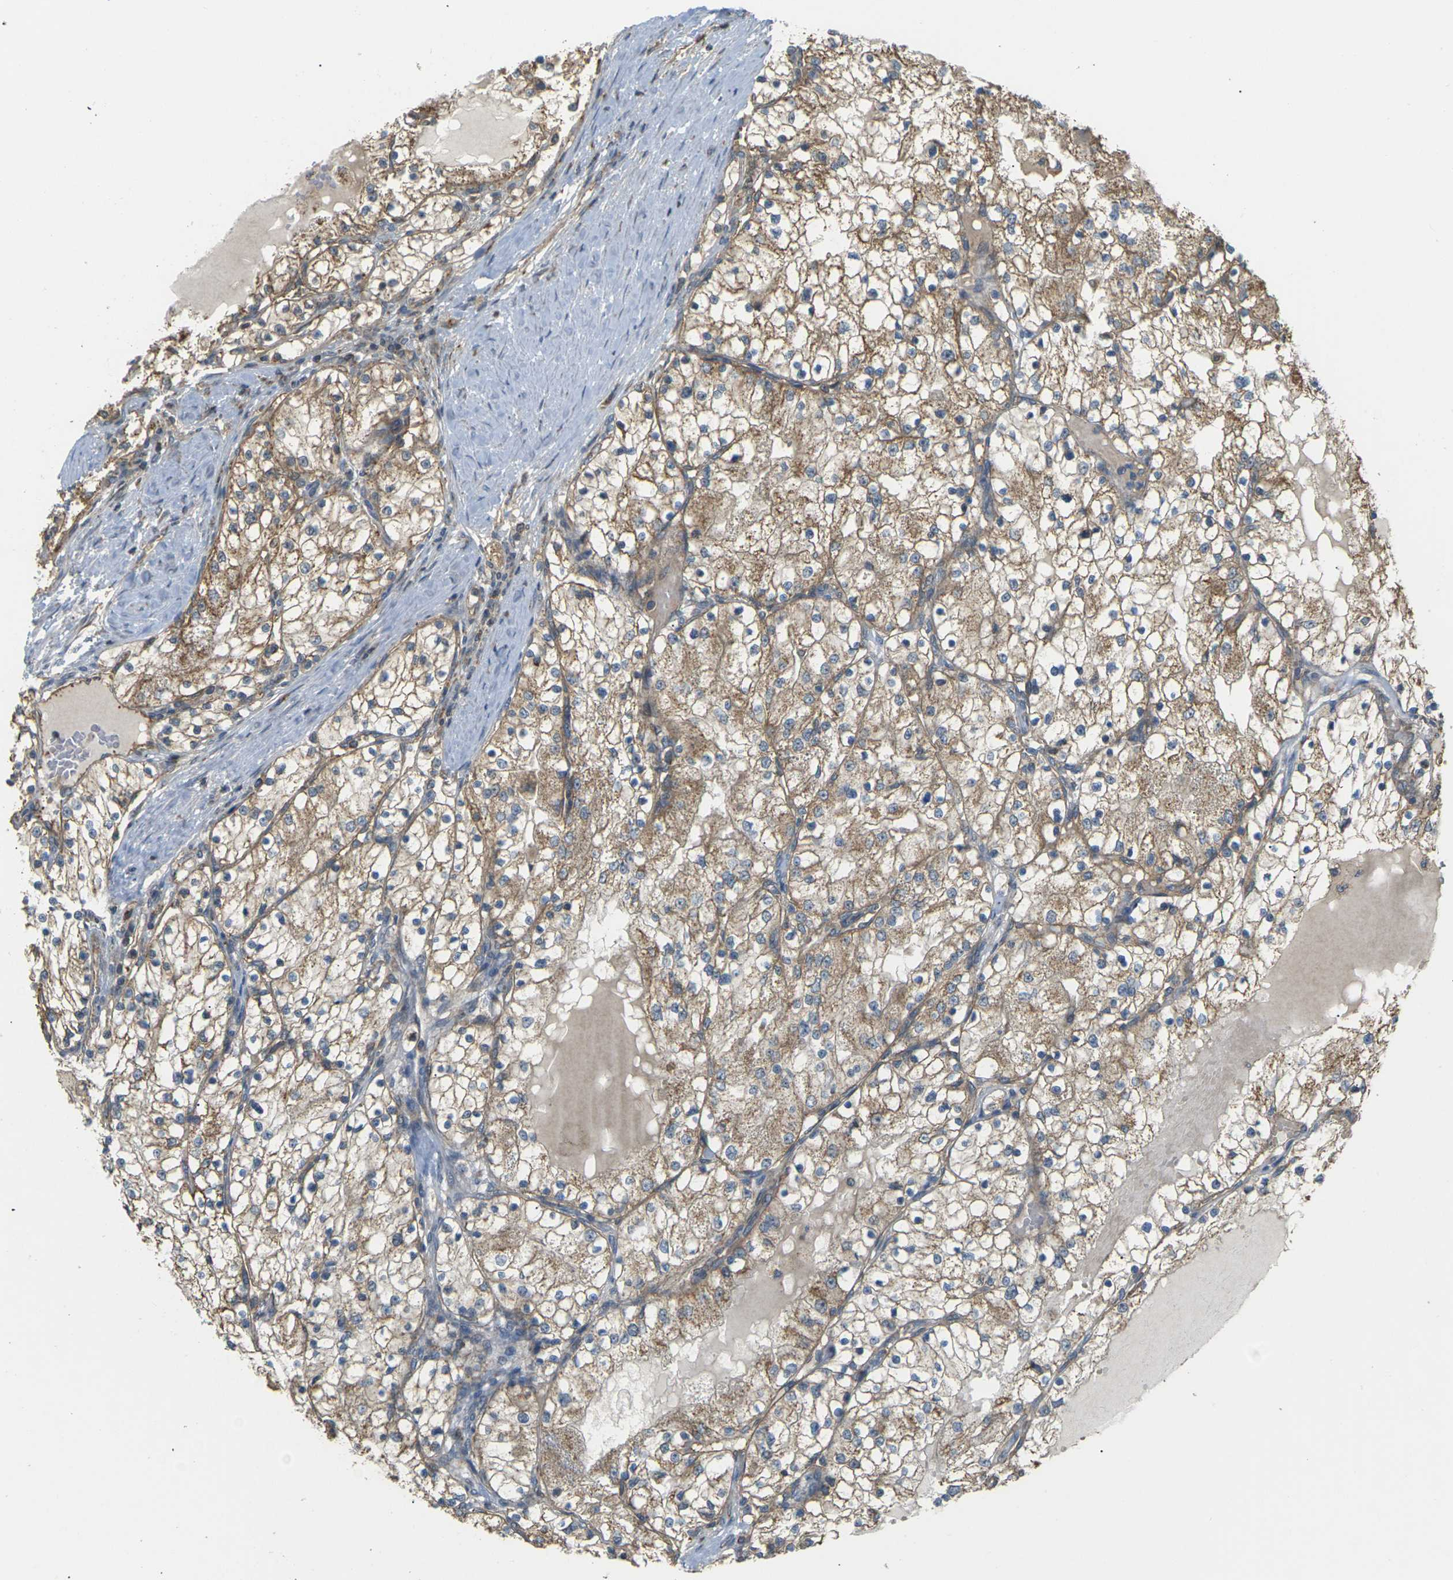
{"staining": {"intensity": "moderate", "quantity": ">75%", "location": "cytoplasmic/membranous"}, "tissue": "renal cancer", "cell_type": "Tumor cells", "image_type": "cancer", "snomed": [{"axis": "morphology", "description": "Adenocarcinoma, NOS"}, {"axis": "topography", "description": "Kidney"}], "caption": "This micrograph demonstrates renal cancer stained with immunohistochemistry (IHC) to label a protein in brown. The cytoplasmic/membranous of tumor cells show moderate positivity for the protein. Nuclei are counter-stained blue.", "gene": "KSR1", "patient": {"sex": "male", "age": 68}}